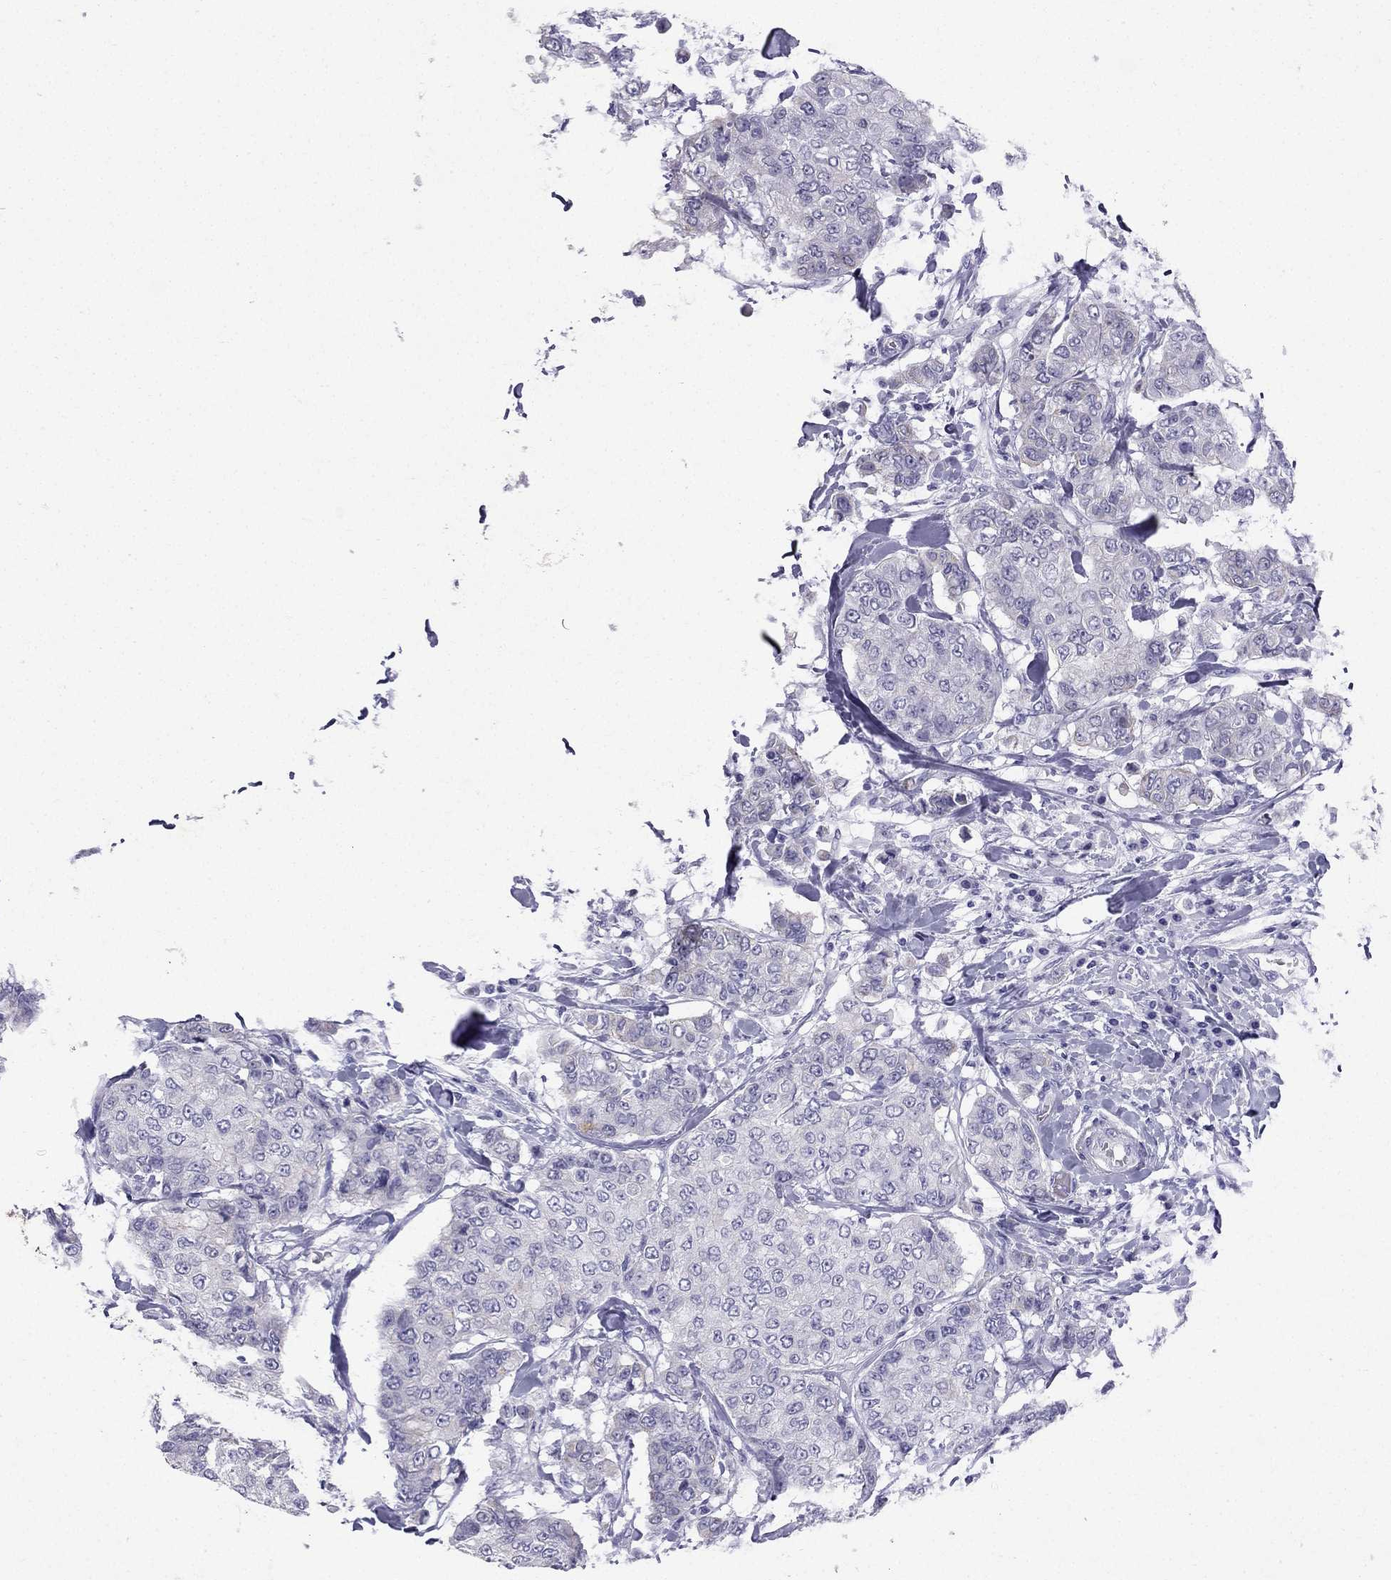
{"staining": {"intensity": "negative", "quantity": "none", "location": "none"}, "tissue": "breast cancer", "cell_type": "Tumor cells", "image_type": "cancer", "snomed": [{"axis": "morphology", "description": "Duct carcinoma"}, {"axis": "topography", "description": "Breast"}], "caption": "There is no significant expression in tumor cells of intraductal carcinoma (breast).", "gene": "GJA8", "patient": {"sex": "female", "age": 27}}